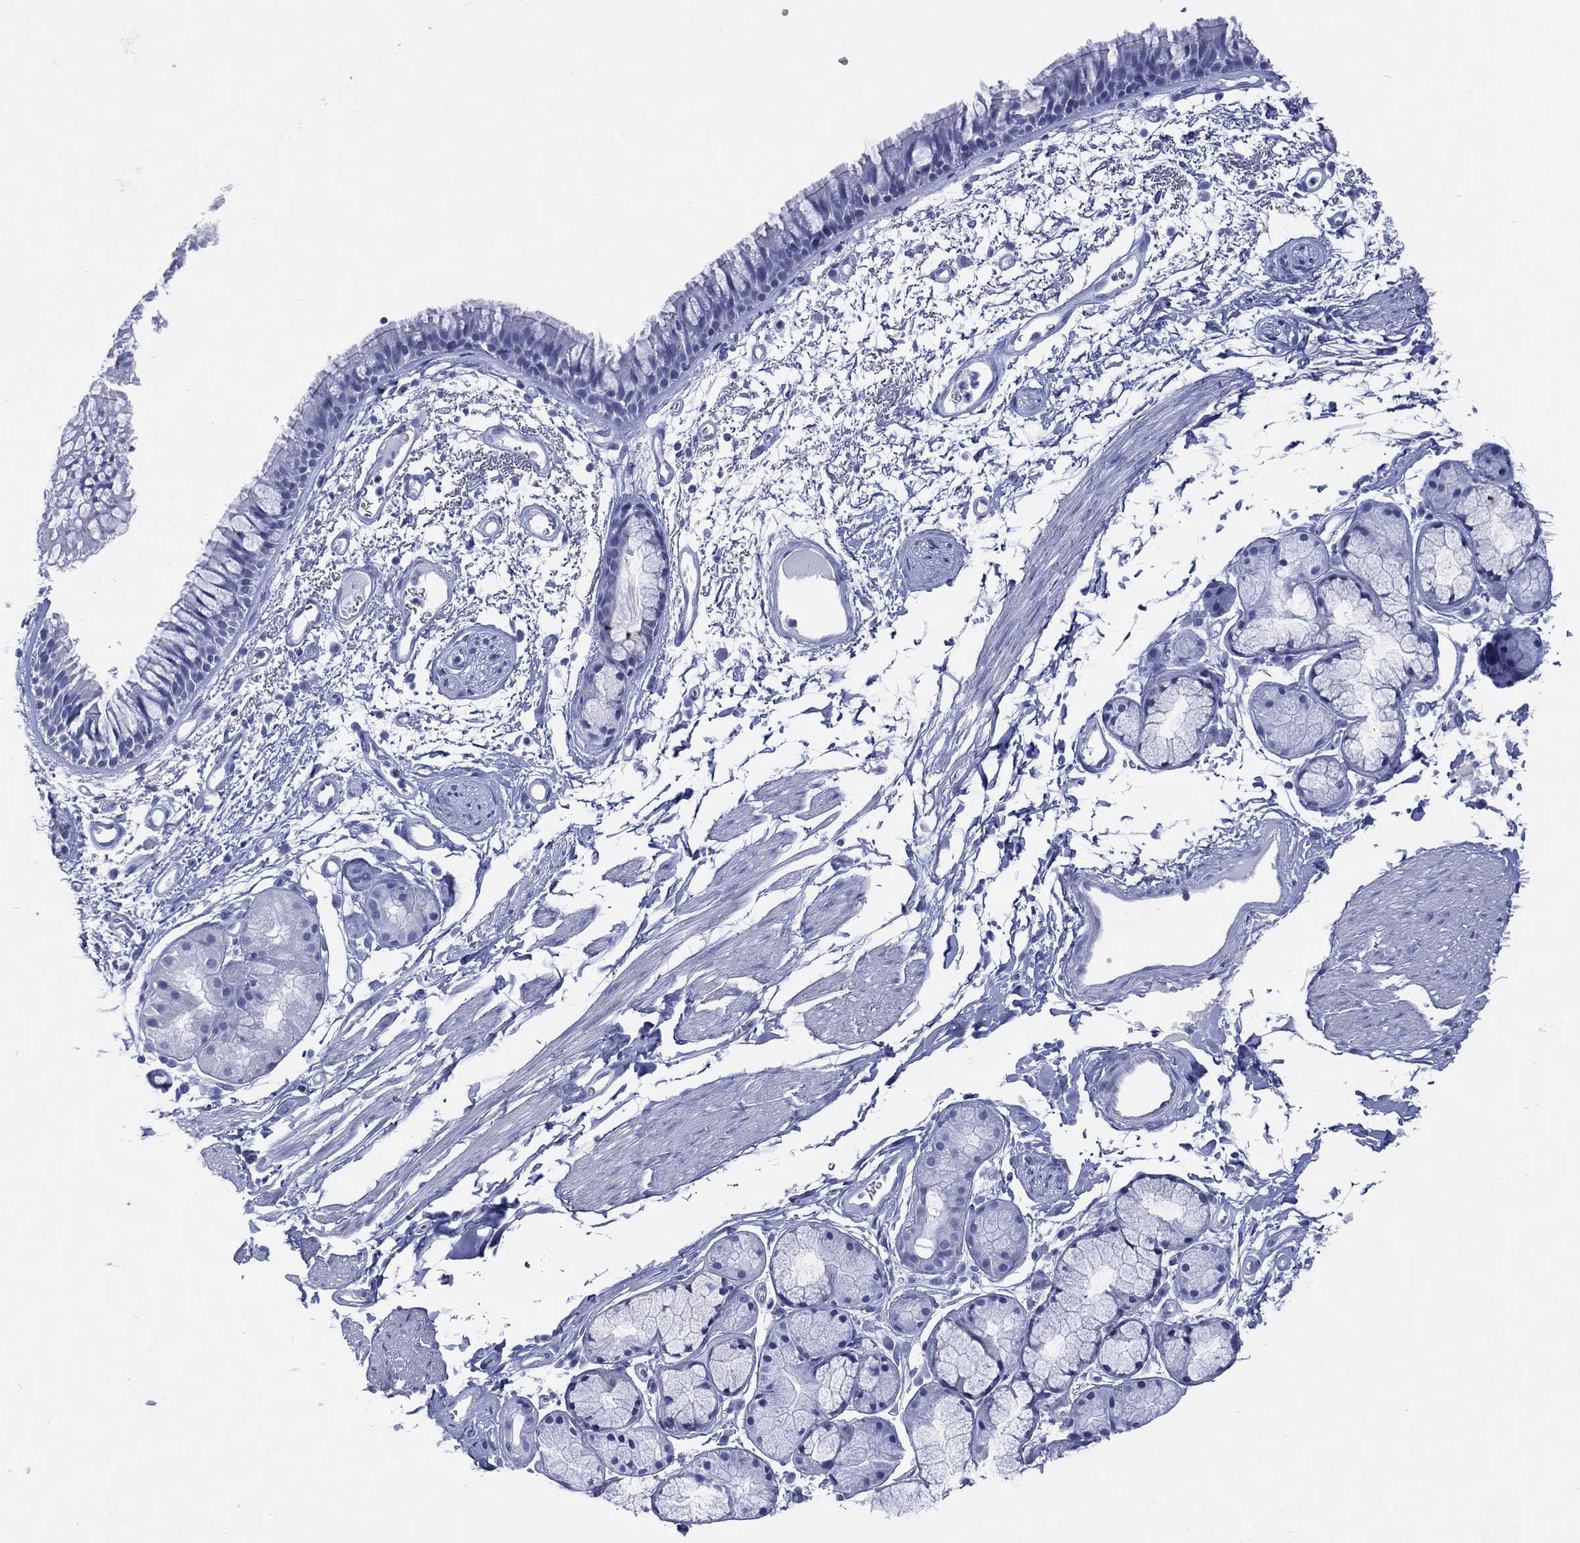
{"staining": {"intensity": "negative", "quantity": "none", "location": "none"}, "tissue": "bronchus", "cell_type": "Respiratory epithelial cells", "image_type": "normal", "snomed": [{"axis": "morphology", "description": "Normal tissue, NOS"}, {"axis": "topography", "description": "Cartilage tissue"}, {"axis": "topography", "description": "Bronchus"}], "caption": "IHC of unremarkable human bronchus demonstrates no staining in respiratory epithelial cells.", "gene": "ENSG00000285953", "patient": {"sex": "male", "age": 66}}